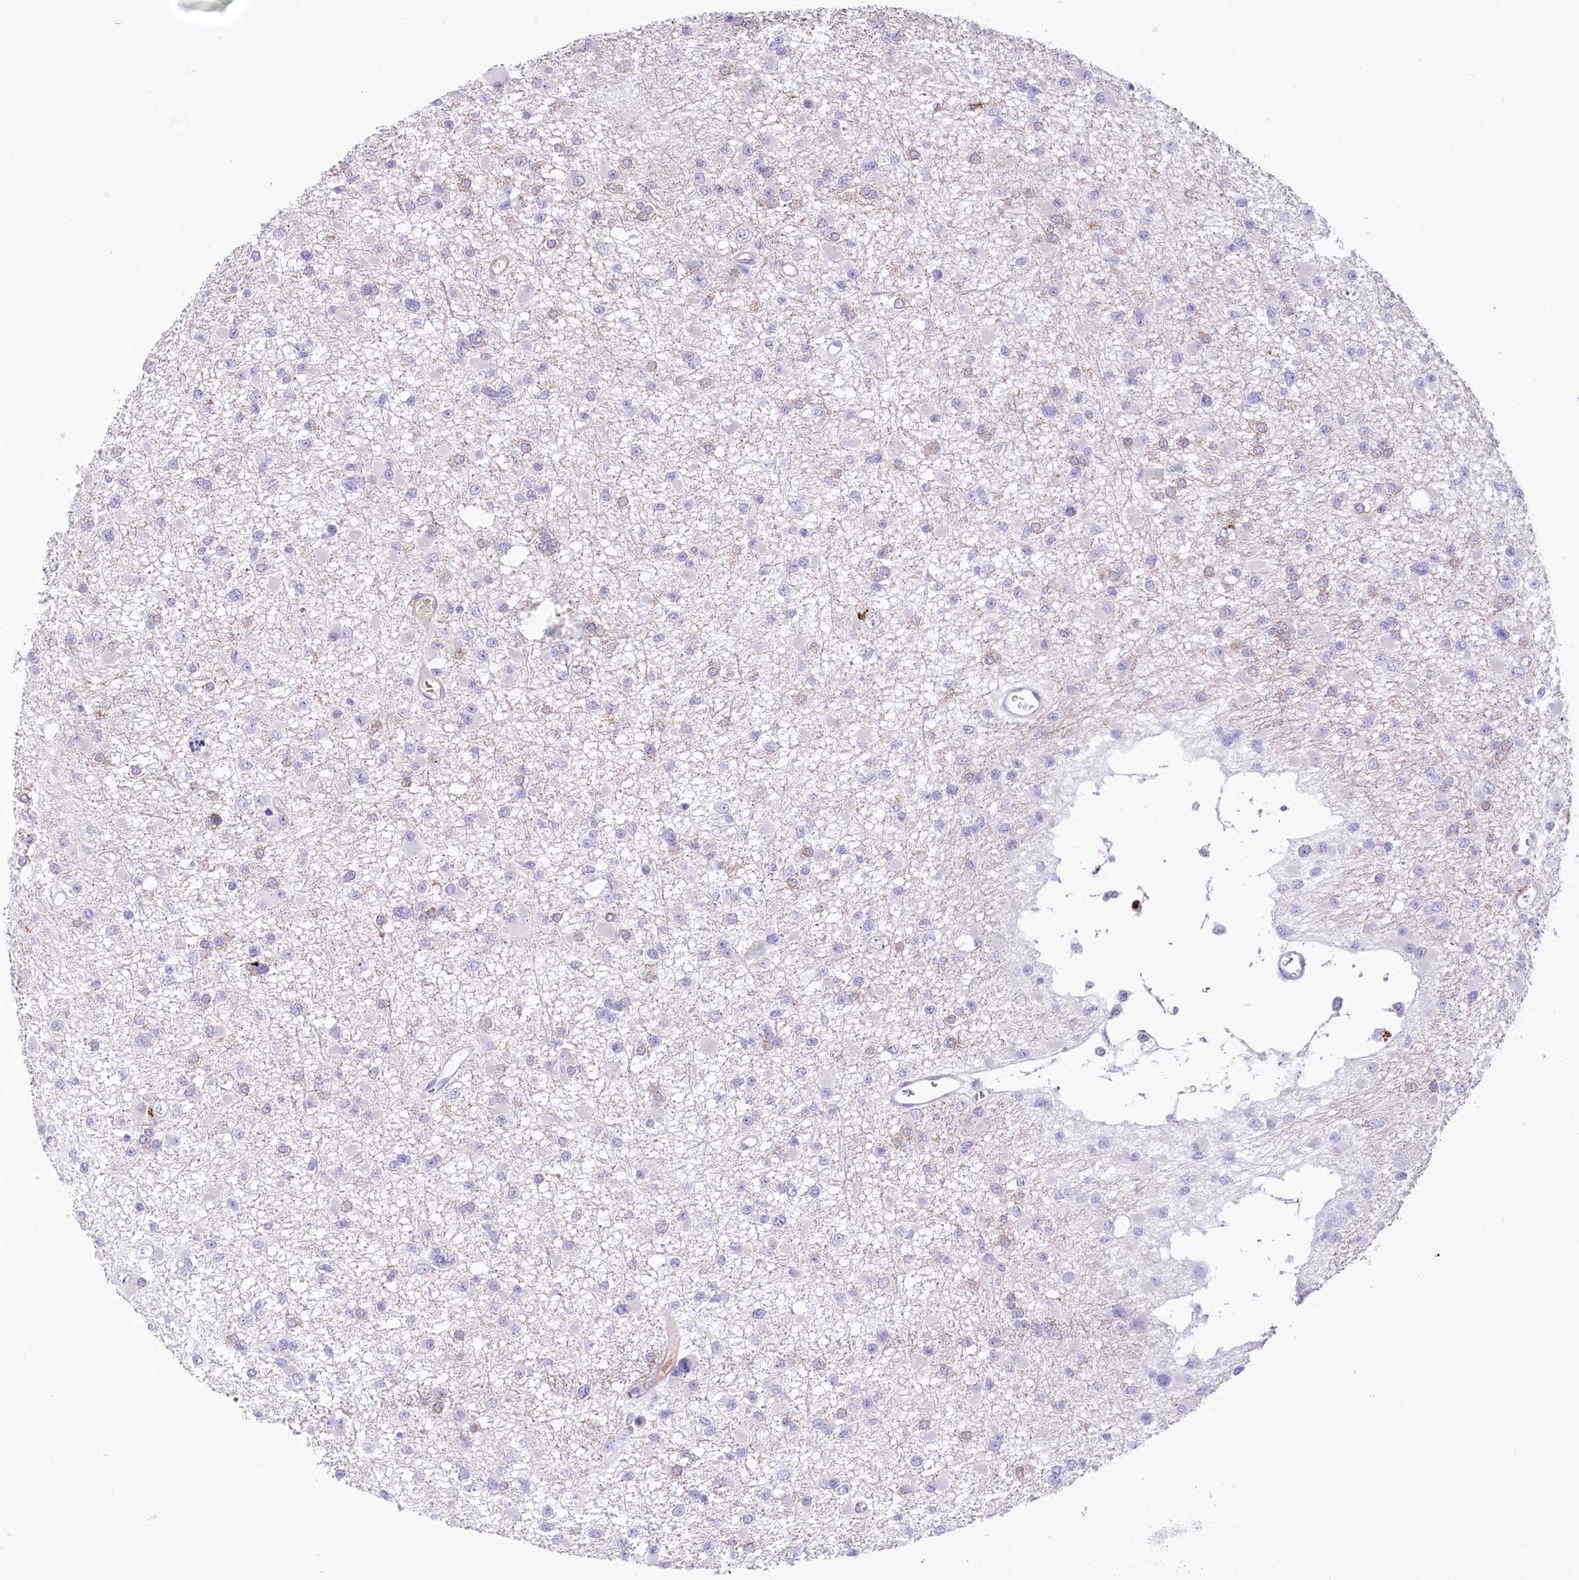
{"staining": {"intensity": "negative", "quantity": "none", "location": "none"}, "tissue": "glioma", "cell_type": "Tumor cells", "image_type": "cancer", "snomed": [{"axis": "morphology", "description": "Glioma, malignant, Low grade"}, {"axis": "topography", "description": "Brain"}], "caption": "There is no significant expression in tumor cells of malignant glioma (low-grade).", "gene": "CEP164", "patient": {"sex": "female", "age": 22}}